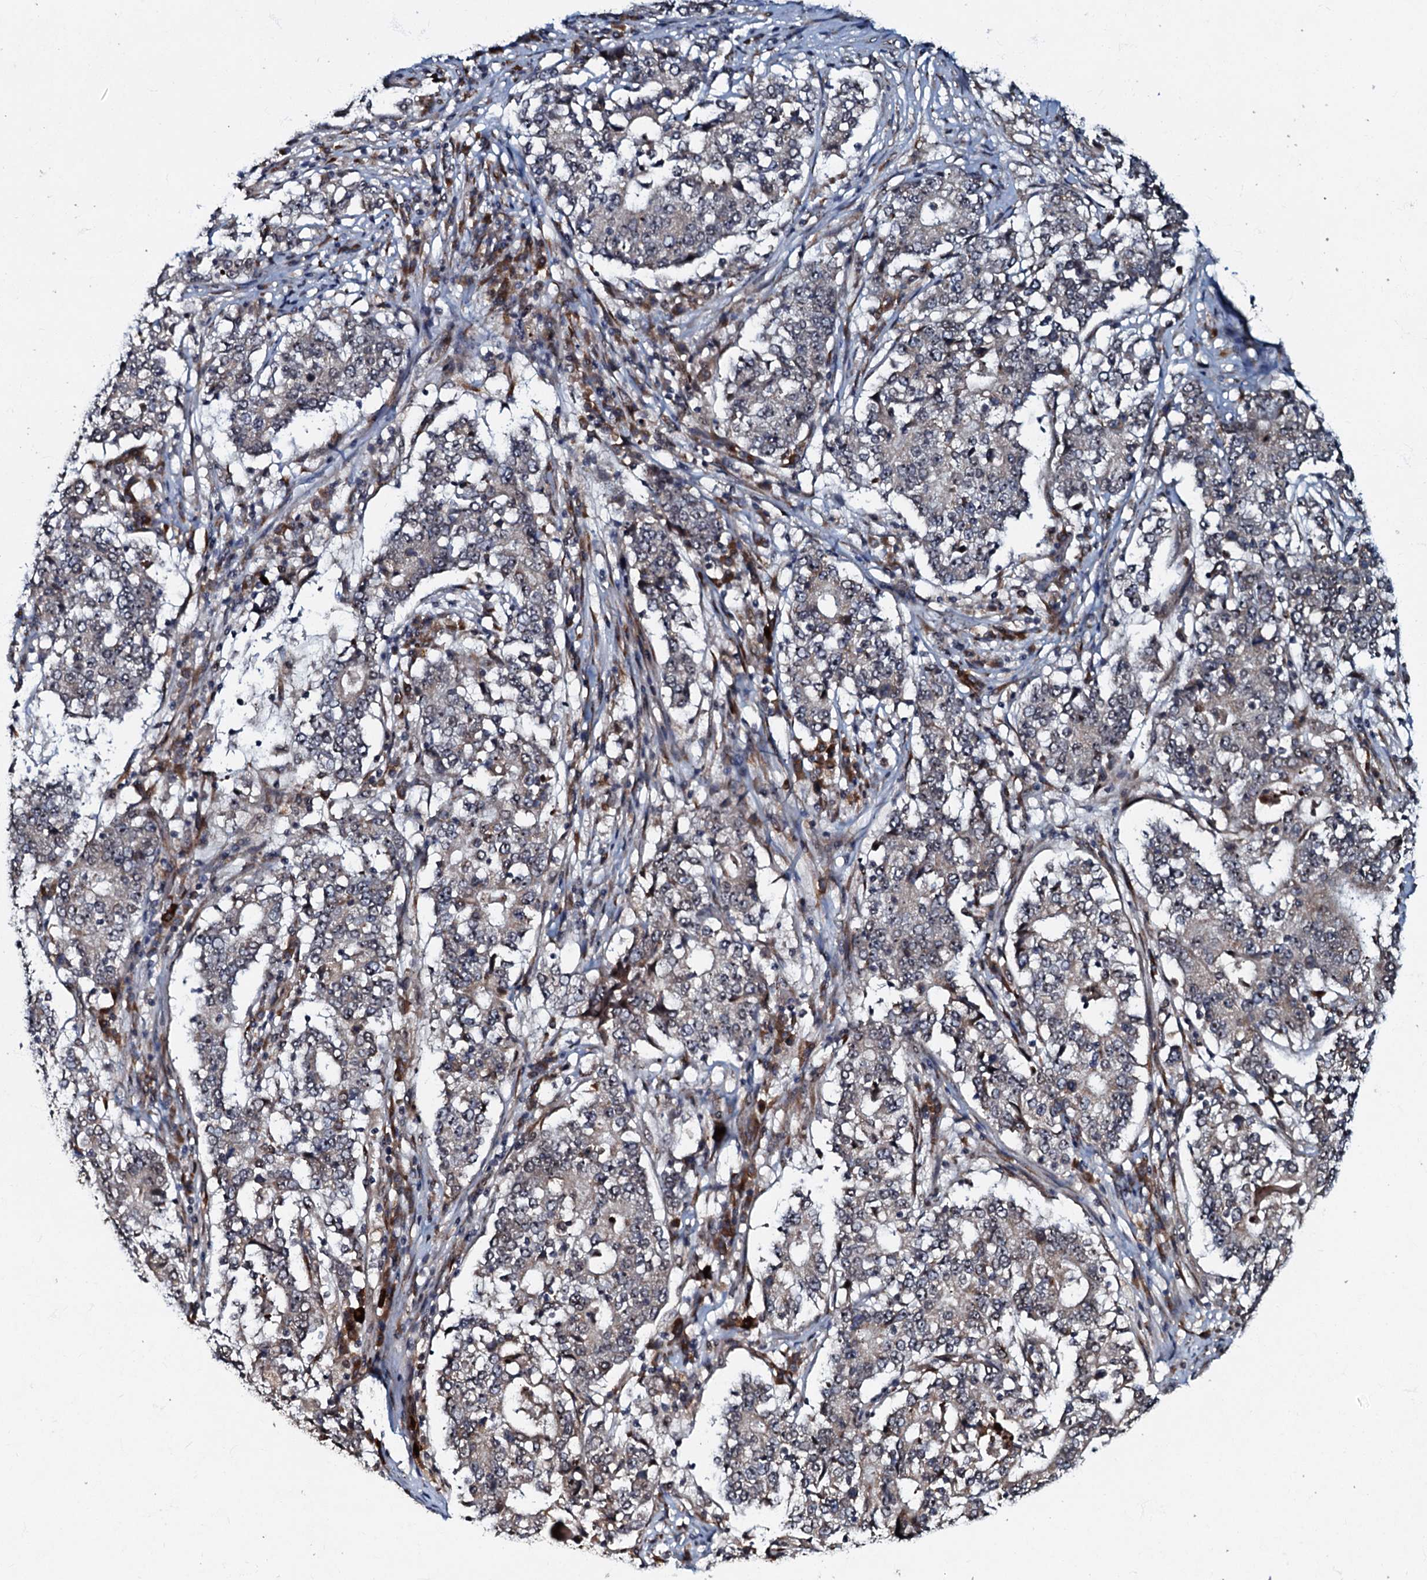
{"staining": {"intensity": "weak", "quantity": "<25%", "location": "cytoplasmic/membranous"}, "tissue": "stomach cancer", "cell_type": "Tumor cells", "image_type": "cancer", "snomed": [{"axis": "morphology", "description": "Adenocarcinoma, NOS"}, {"axis": "topography", "description": "Stomach"}], "caption": "Immunohistochemistry (IHC) histopathology image of neoplastic tissue: human adenocarcinoma (stomach) stained with DAB (3,3'-diaminobenzidine) exhibits no significant protein expression in tumor cells.", "gene": "C18orf32", "patient": {"sex": "male", "age": 59}}